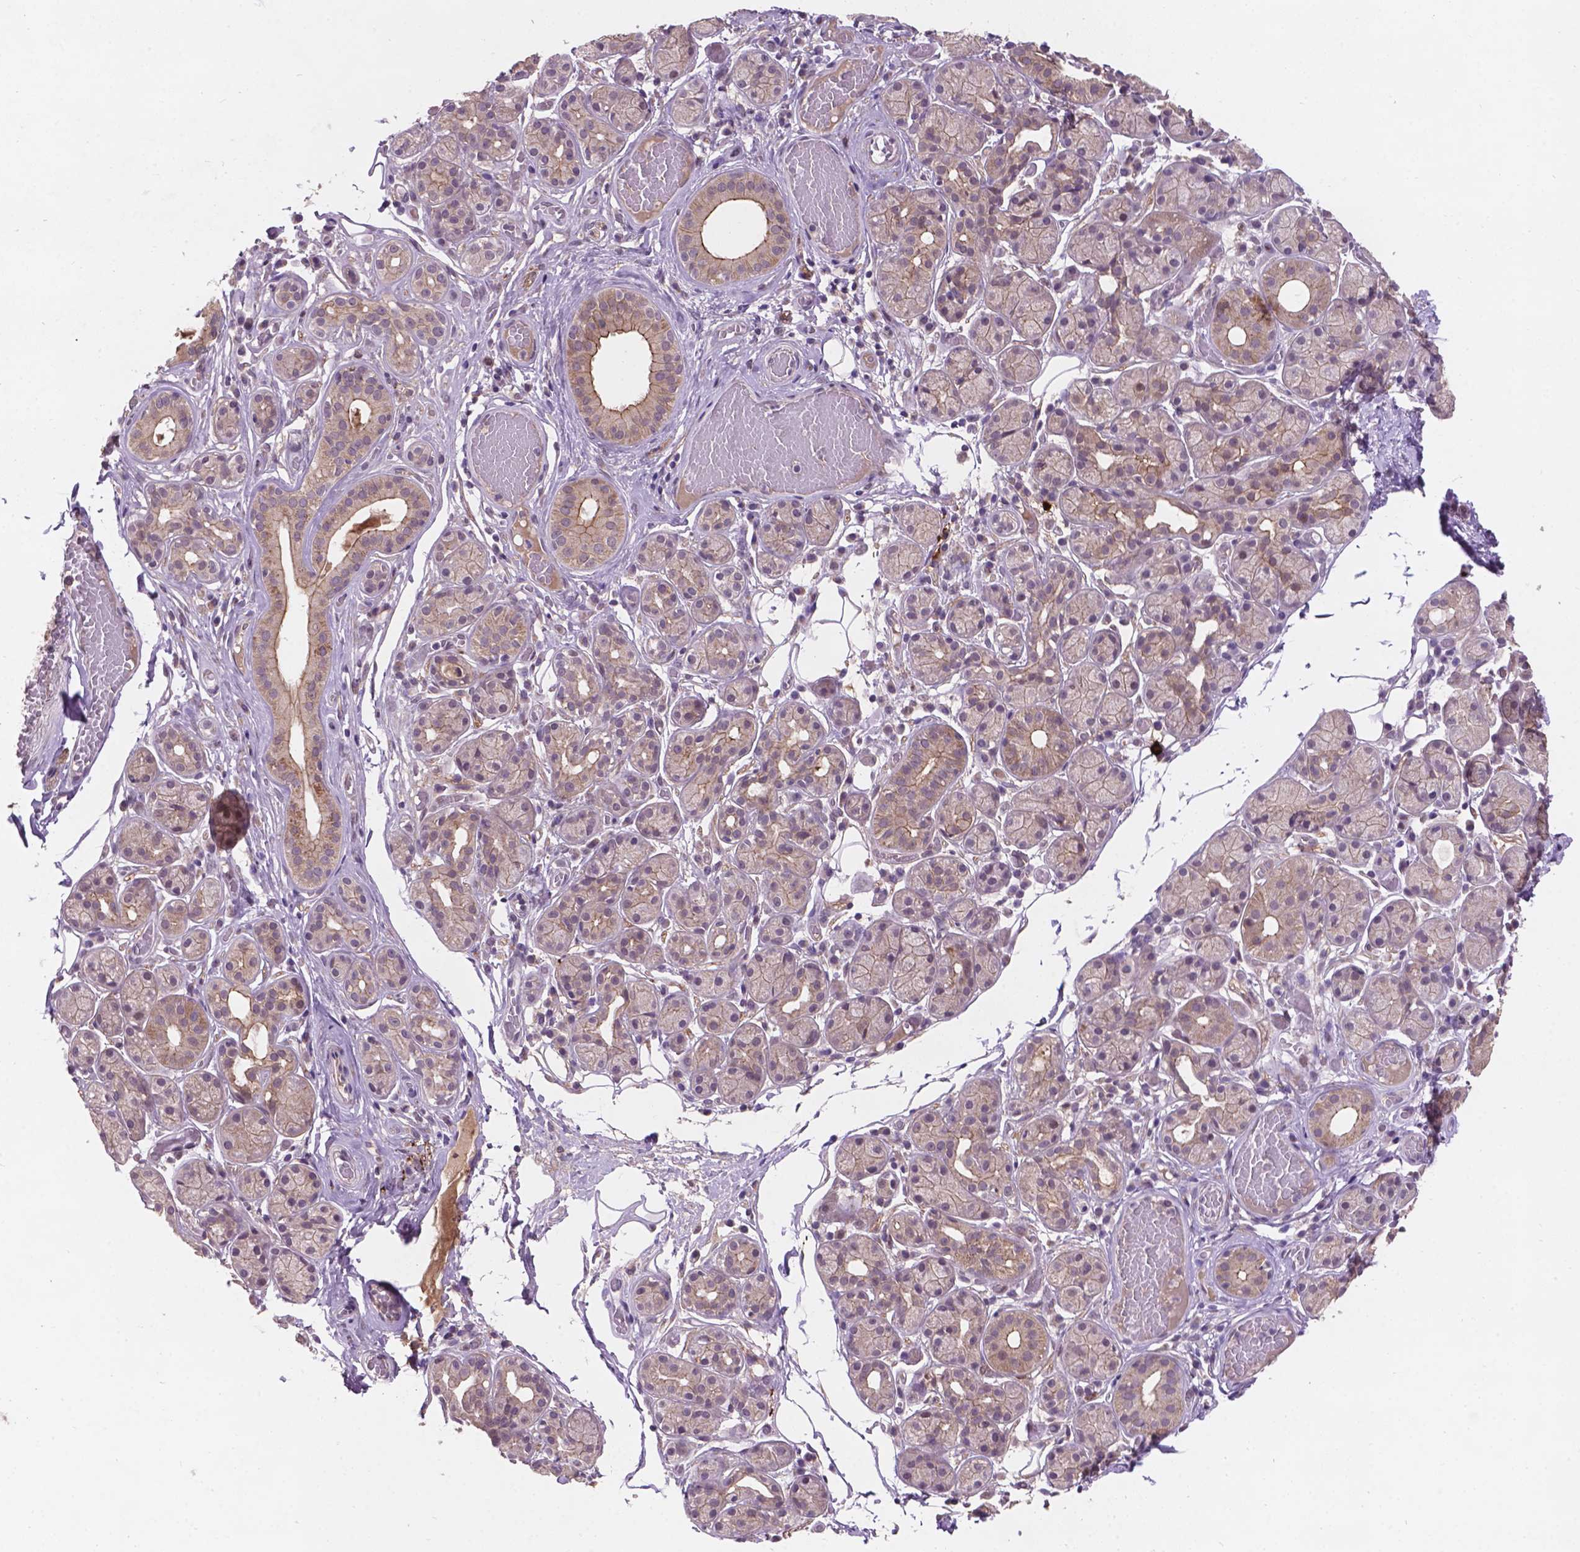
{"staining": {"intensity": "moderate", "quantity": "<25%", "location": "cytoplasmic/membranous"}, "tissue": "salivary gland", "cell_type": "Glandular cells", "image_type": "normal", "snomed": [{"axis": "morphology", "description": "Normal tissue, NOS"}, {"axis": "topography", "description": "Salivary gland"}, {"axis": "topography", "description": "Peripheral nerve tissue"}], "caption": "A brown stain highlights moderate cytoplasmic/membranous positivity of a protein in glandular cells of benign salivary gland. (Stains: DAB in brown, nuclei in blue, Microscopy: brightfield microscopy at high magnification).", "gene": "GXYLT2", "patient": {"sex": "male", "age": 71}}